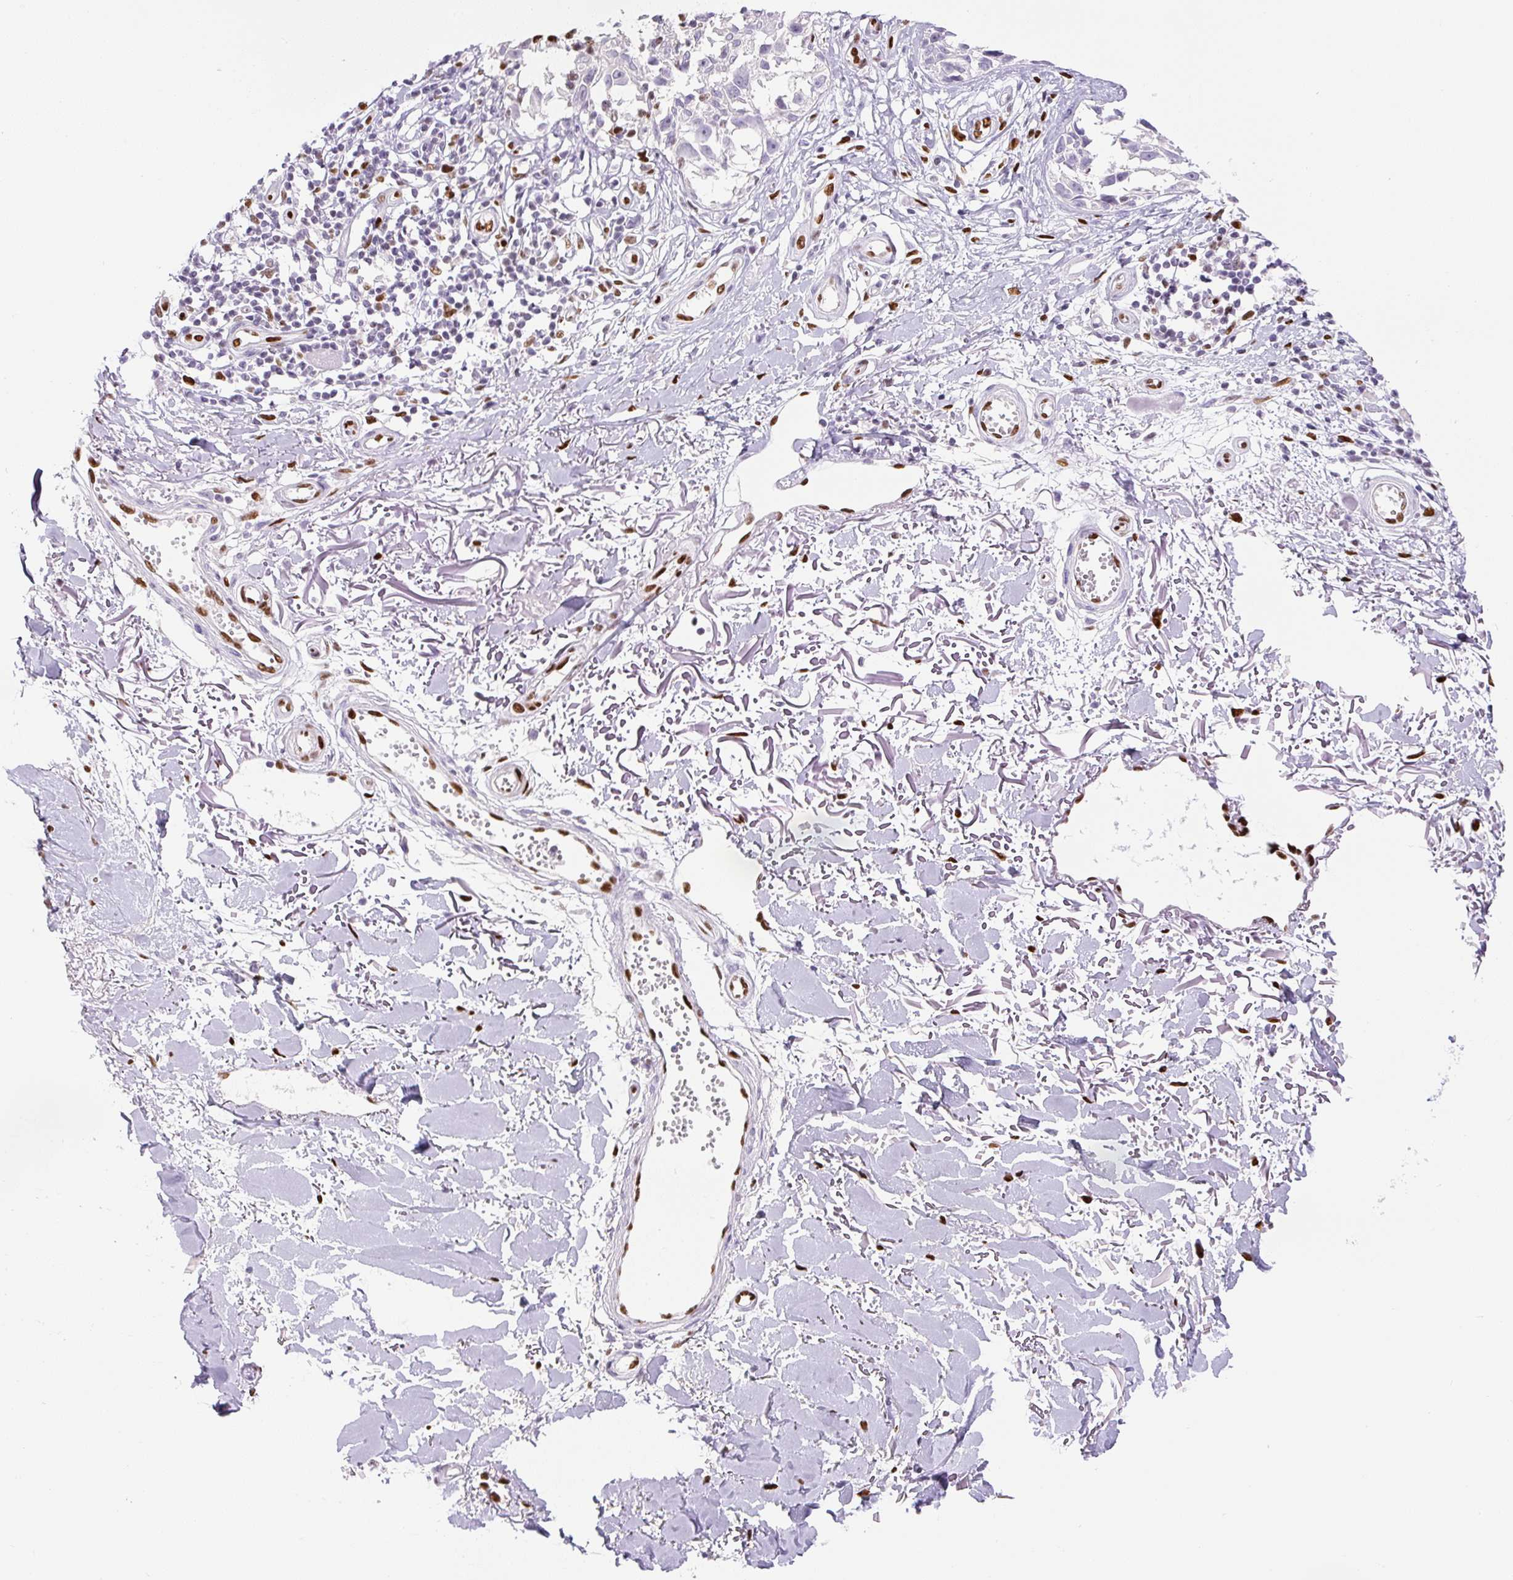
{"staining": {"intensity": "negative", "quantity": "none", "location": "none"}, "tissue": "melanoma", "cell_type": "Tumor cells", "image_type": "cancer", "snomed": [{"axis": "morphology", "description": "Malignant melanoma, NOS"}, {"axis": "topography", "description": "Skin"}], "caption": "The immunohistochemistry (IHC) photomicrograph has no significant positivity in tumor cells of malignant melanoma tissue.", "gene": "ZEB1", "patient": {"sex": "male", "age": 73}}